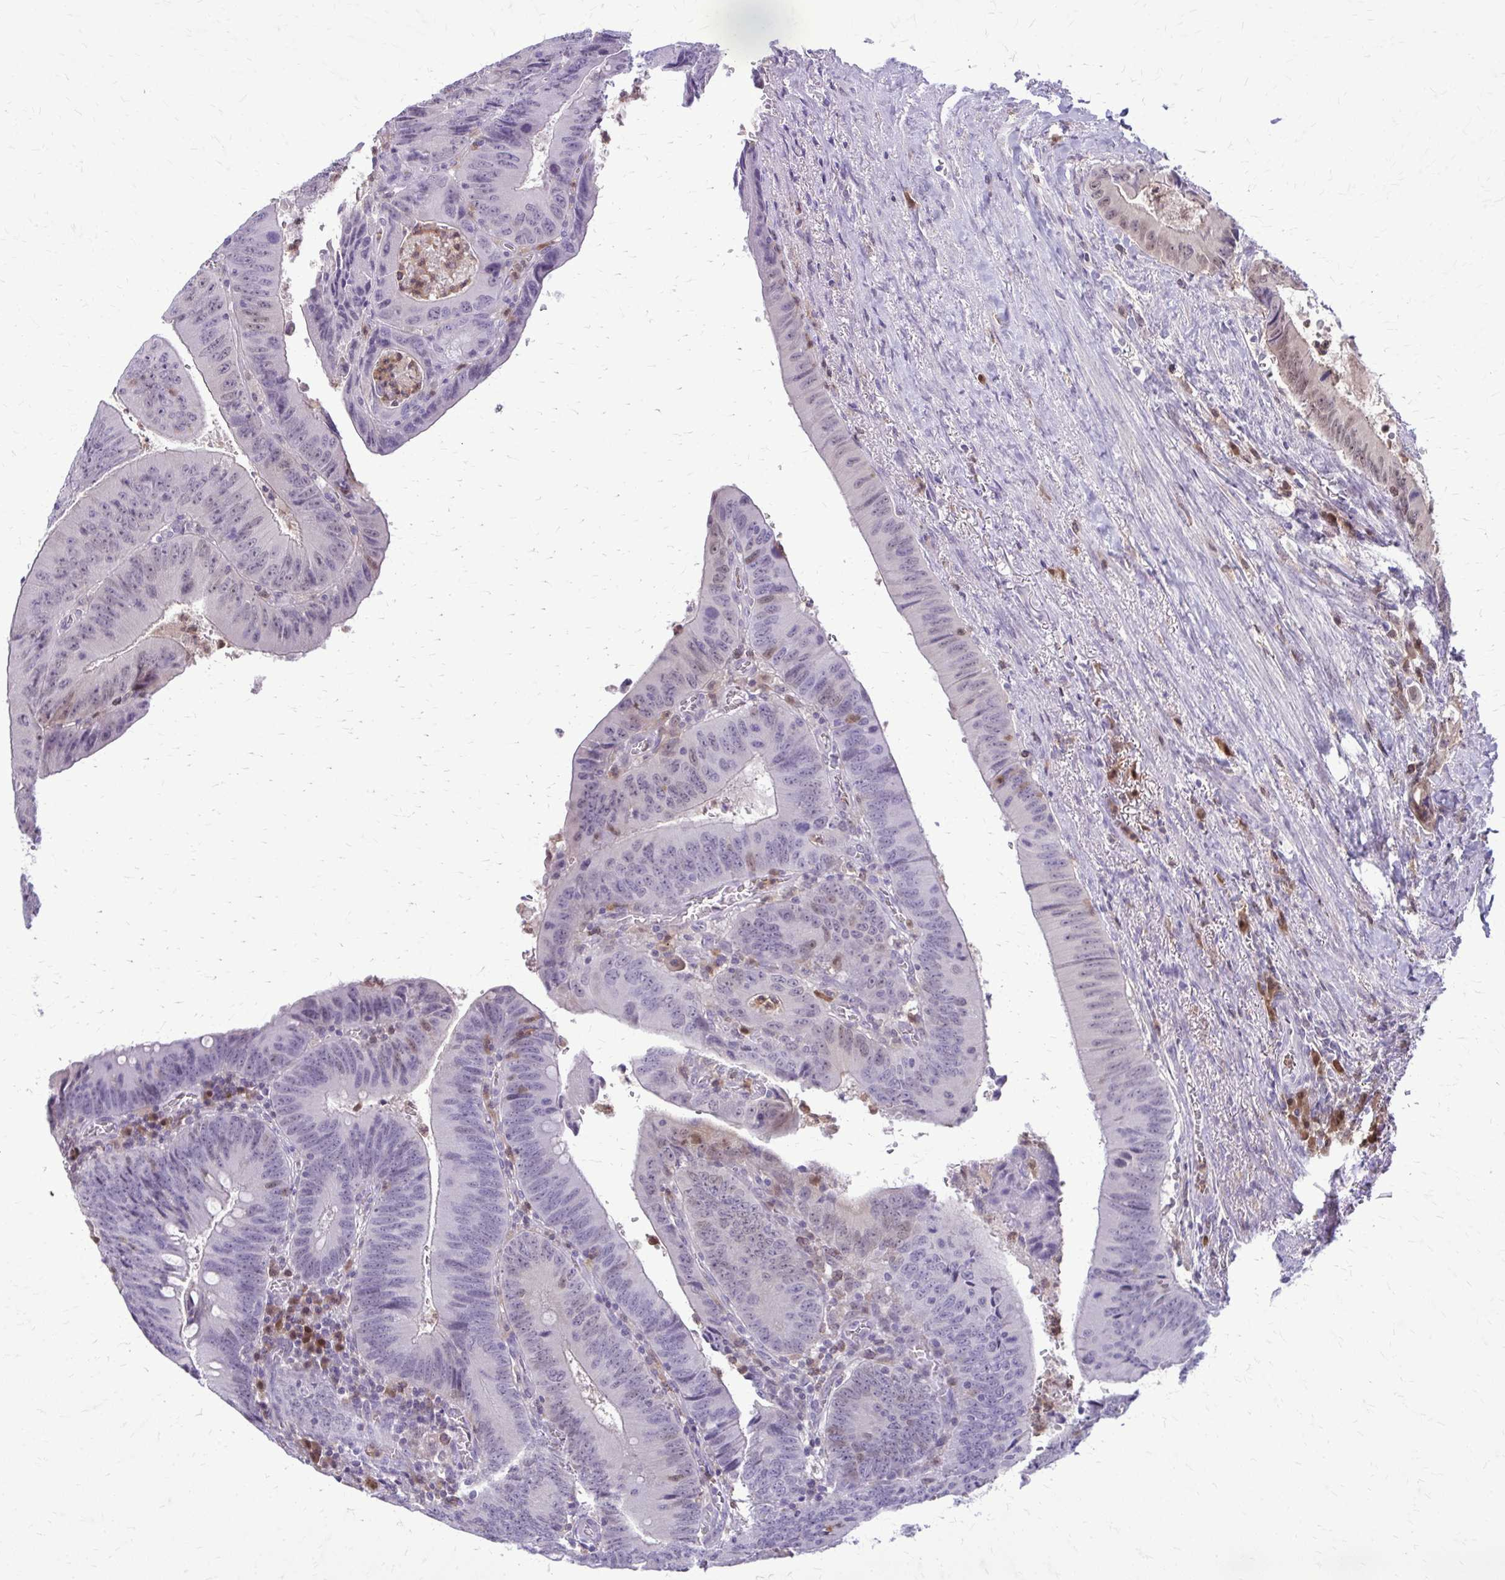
{"staining": {"intensity": "negative", "quantity": "none", "location": "none"}, "tissue": "colorectal cancer", "cell_type": "Tumor cells", "image_type": "cancer", "snomed": [{"axis": "morphology", "description": "Adenocarcinoma, NOS"}, {"axis": "topography", "description": "Rectum"}], "caption": "Histopathology image shows no significant protein positivity in tumor cells of colorectal cancer (adenocarcinoma).", "gene": "GLRX", "patient": {"sex": "female", "age": 72}}